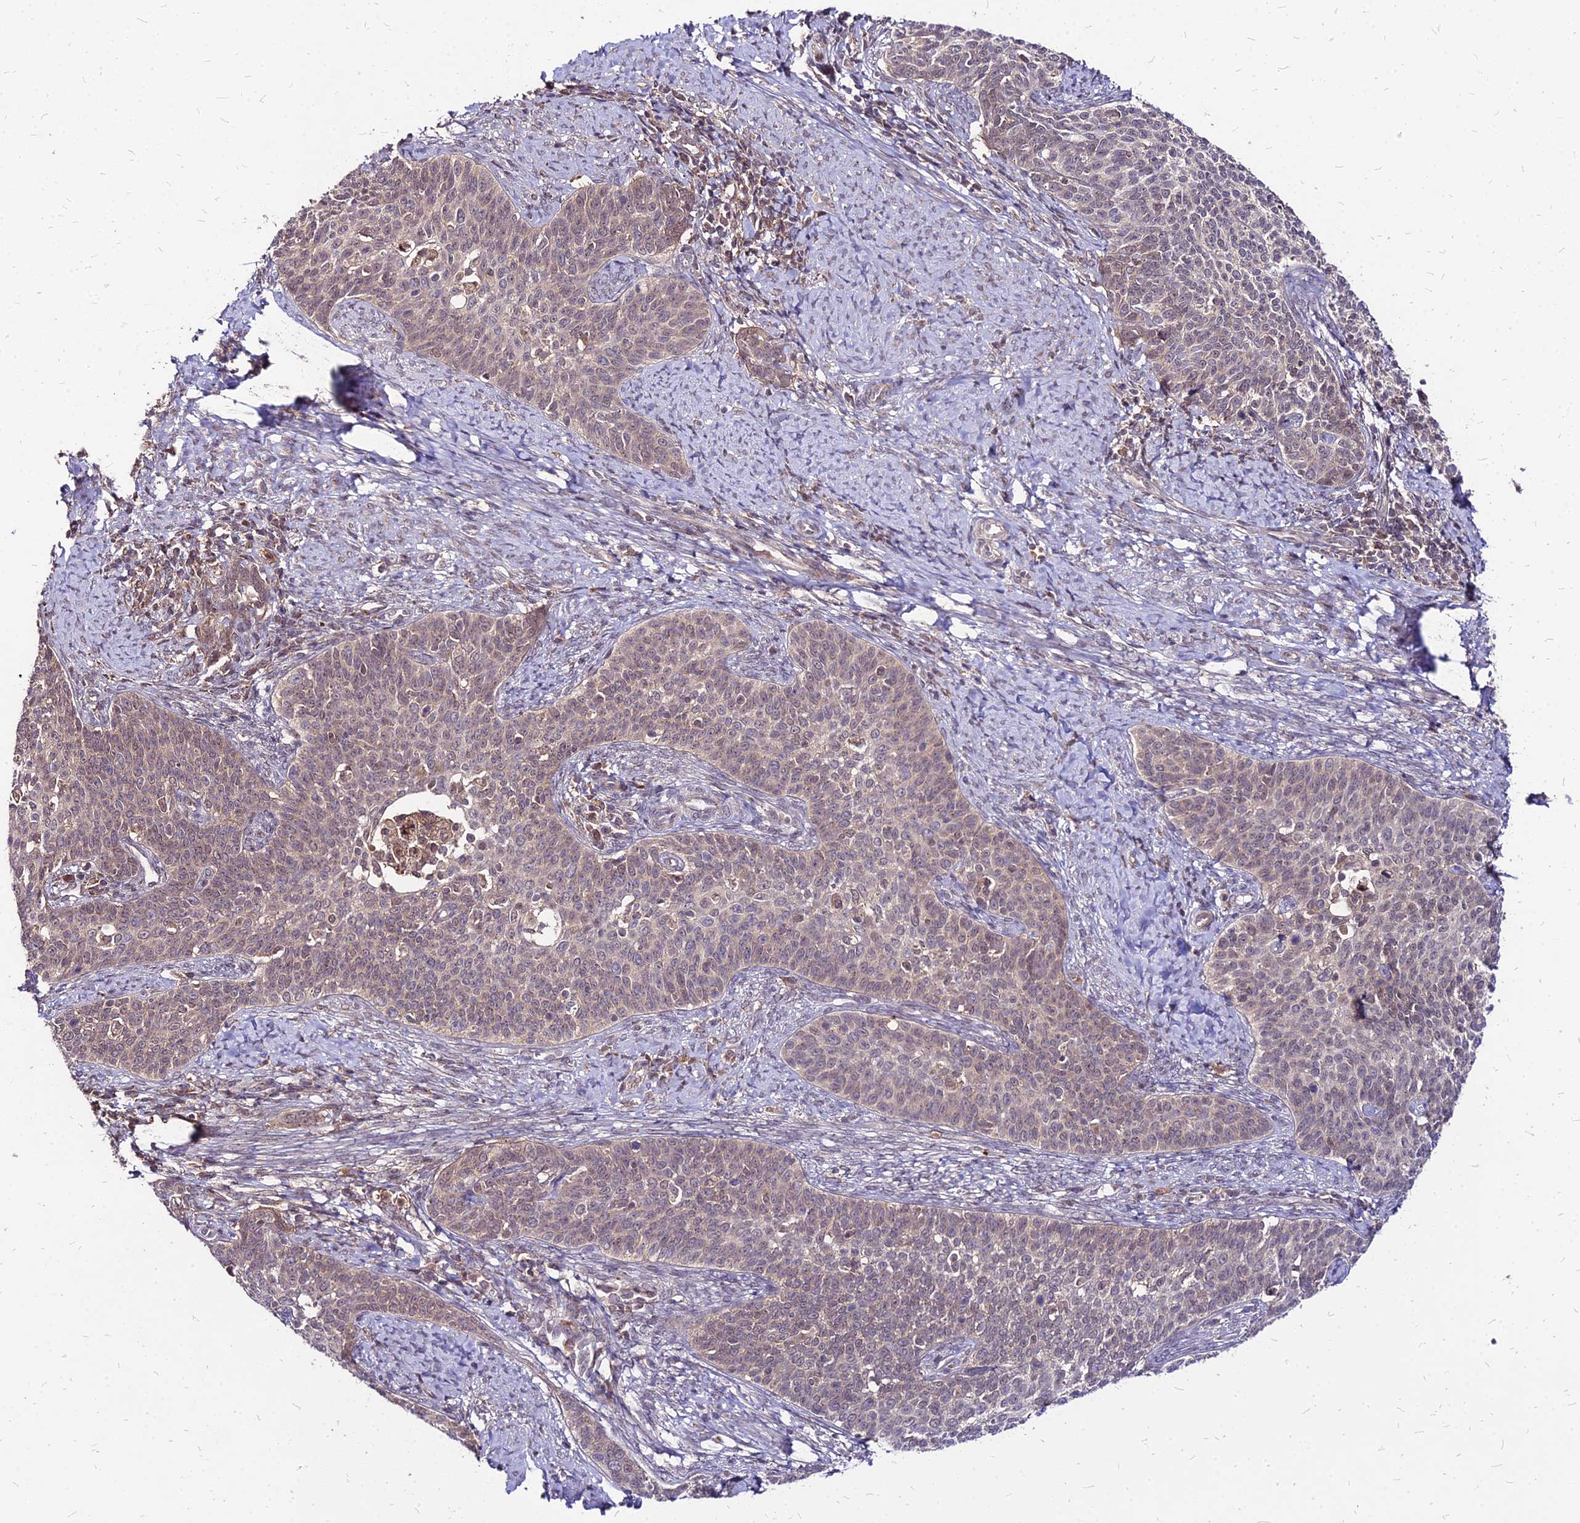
{"staining": {"intensity": "weak", "quantity": "25%-75%", "location": "cytoplasmic/membranous,nuclear"}, "tissue": "cervical cancer", "cell_type": "Tumor cells", "image_type": "cancer", "snomed": [{"axis": "morphology", "description": "Squamous cell carcinoma, NOS"}, {"axis": "topography", "description": "Cervix"}], "caption": "DAB immunohistochemical staining of cervical cancer (squamous cell carcinoma) exhibits weak cytoplasmic/membranous and nuclear protein positivity in approximately 25%-75% of tumor cells. The protein is stained brown, and the nuclei are stained in blue (DAB IHC with brightfield microscopy, high magnification).", "gene": "APBA3", "patient": {"sex": "female", "age": 39}}